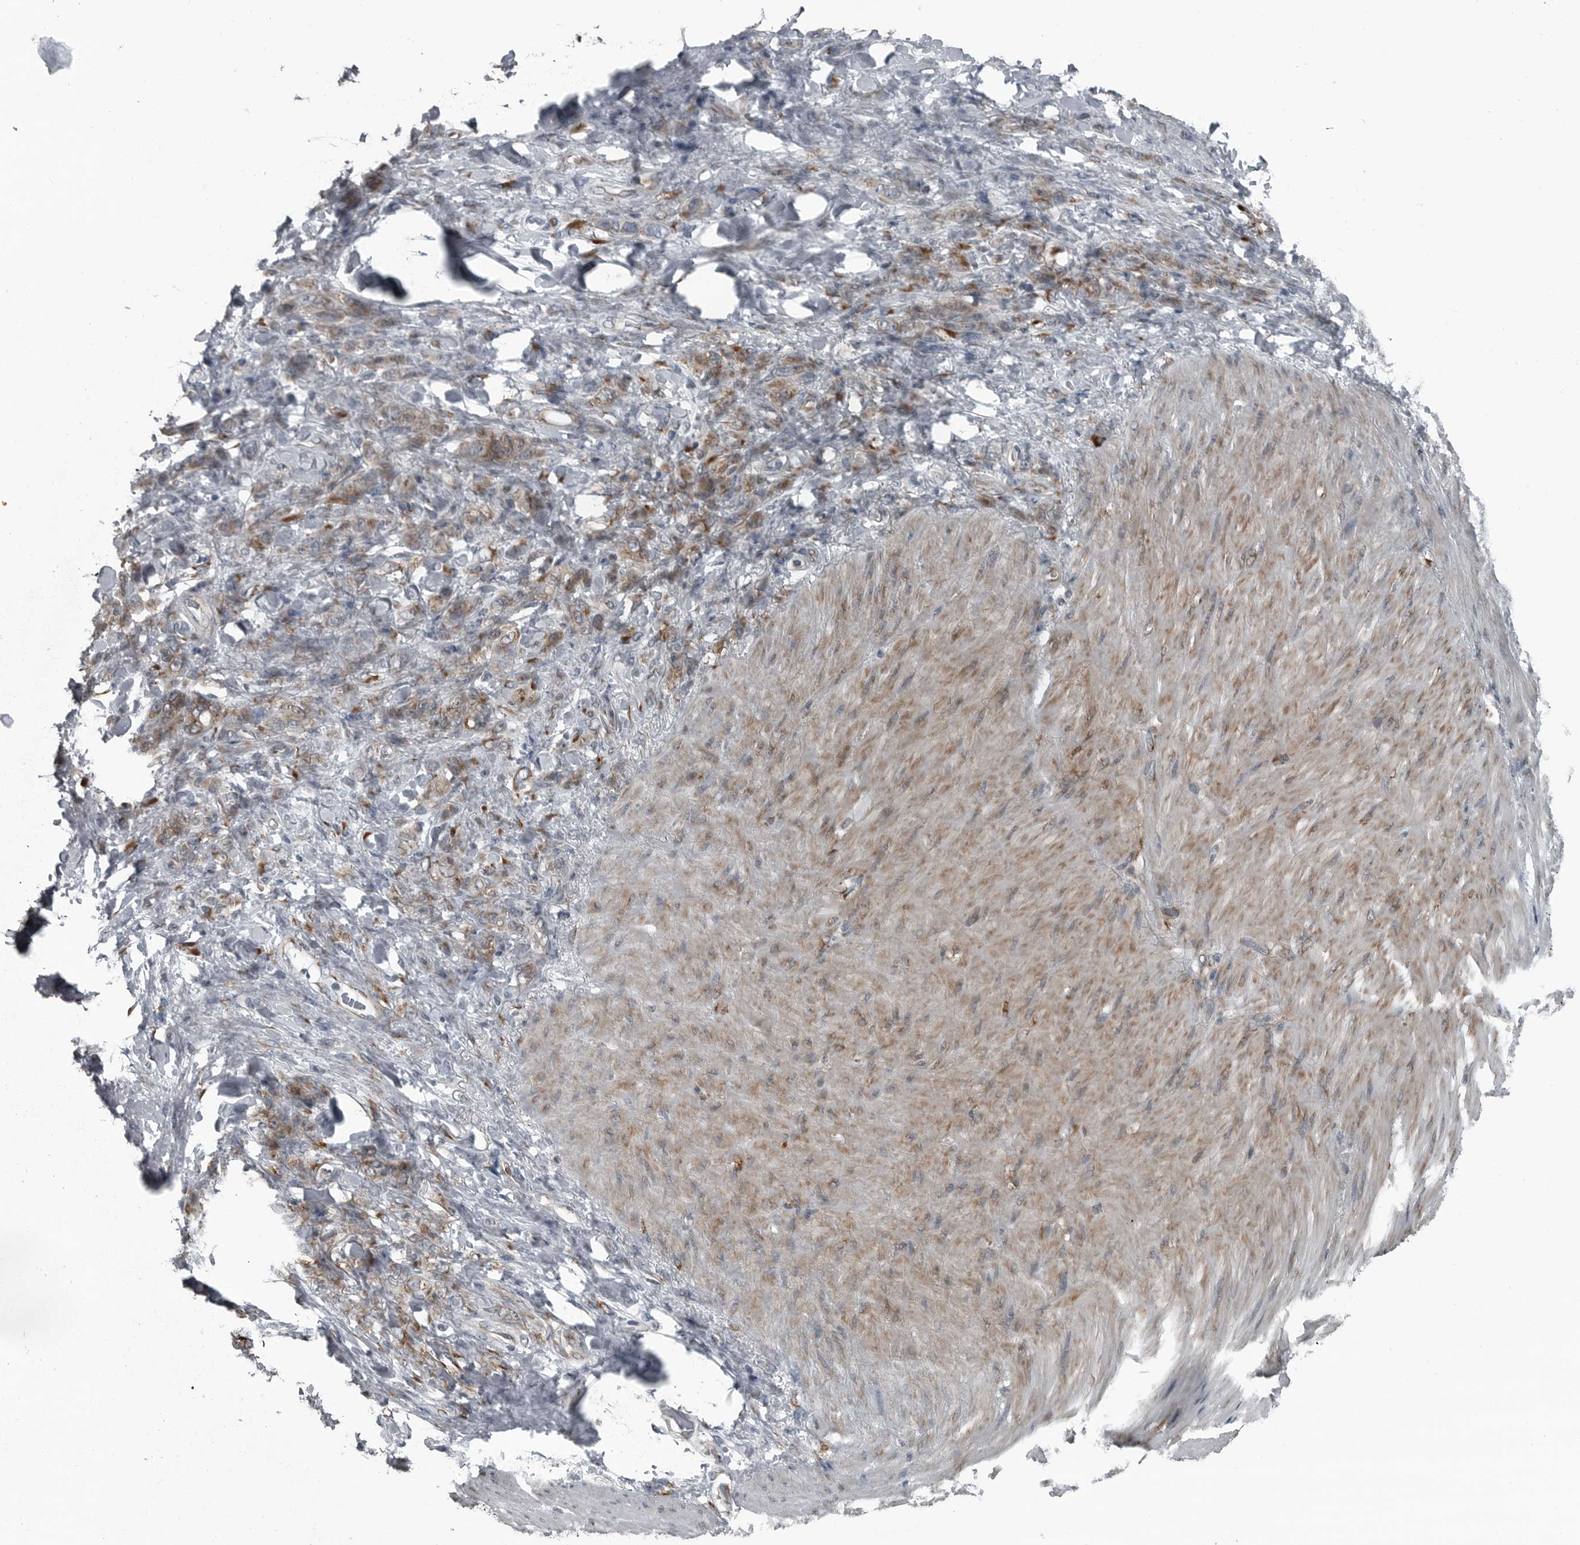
{"staining": {"intensity": "moderate", "quantity": ">75%", "location": "cytoplasmic/membranous"}, "tissue": "stomach cancer", "cell_type": "Tumor cells", "image_type": "cancer", "snomed": [{"axis": "morphology", "description": "Normal tissue, NOS"}, {"axis": "morphology", "description": "Adenocarcinoma, NOS"}, {"axis": "topography", "description": "Stomach"}], "caption": "A brown stain labels moderate cytoplasmic/membranous staining of a protein in stomach cancer (adenocarcinoma) tumor cells.", "gene": "CEP85", "patient": {"sex": "male", "age": 82}}